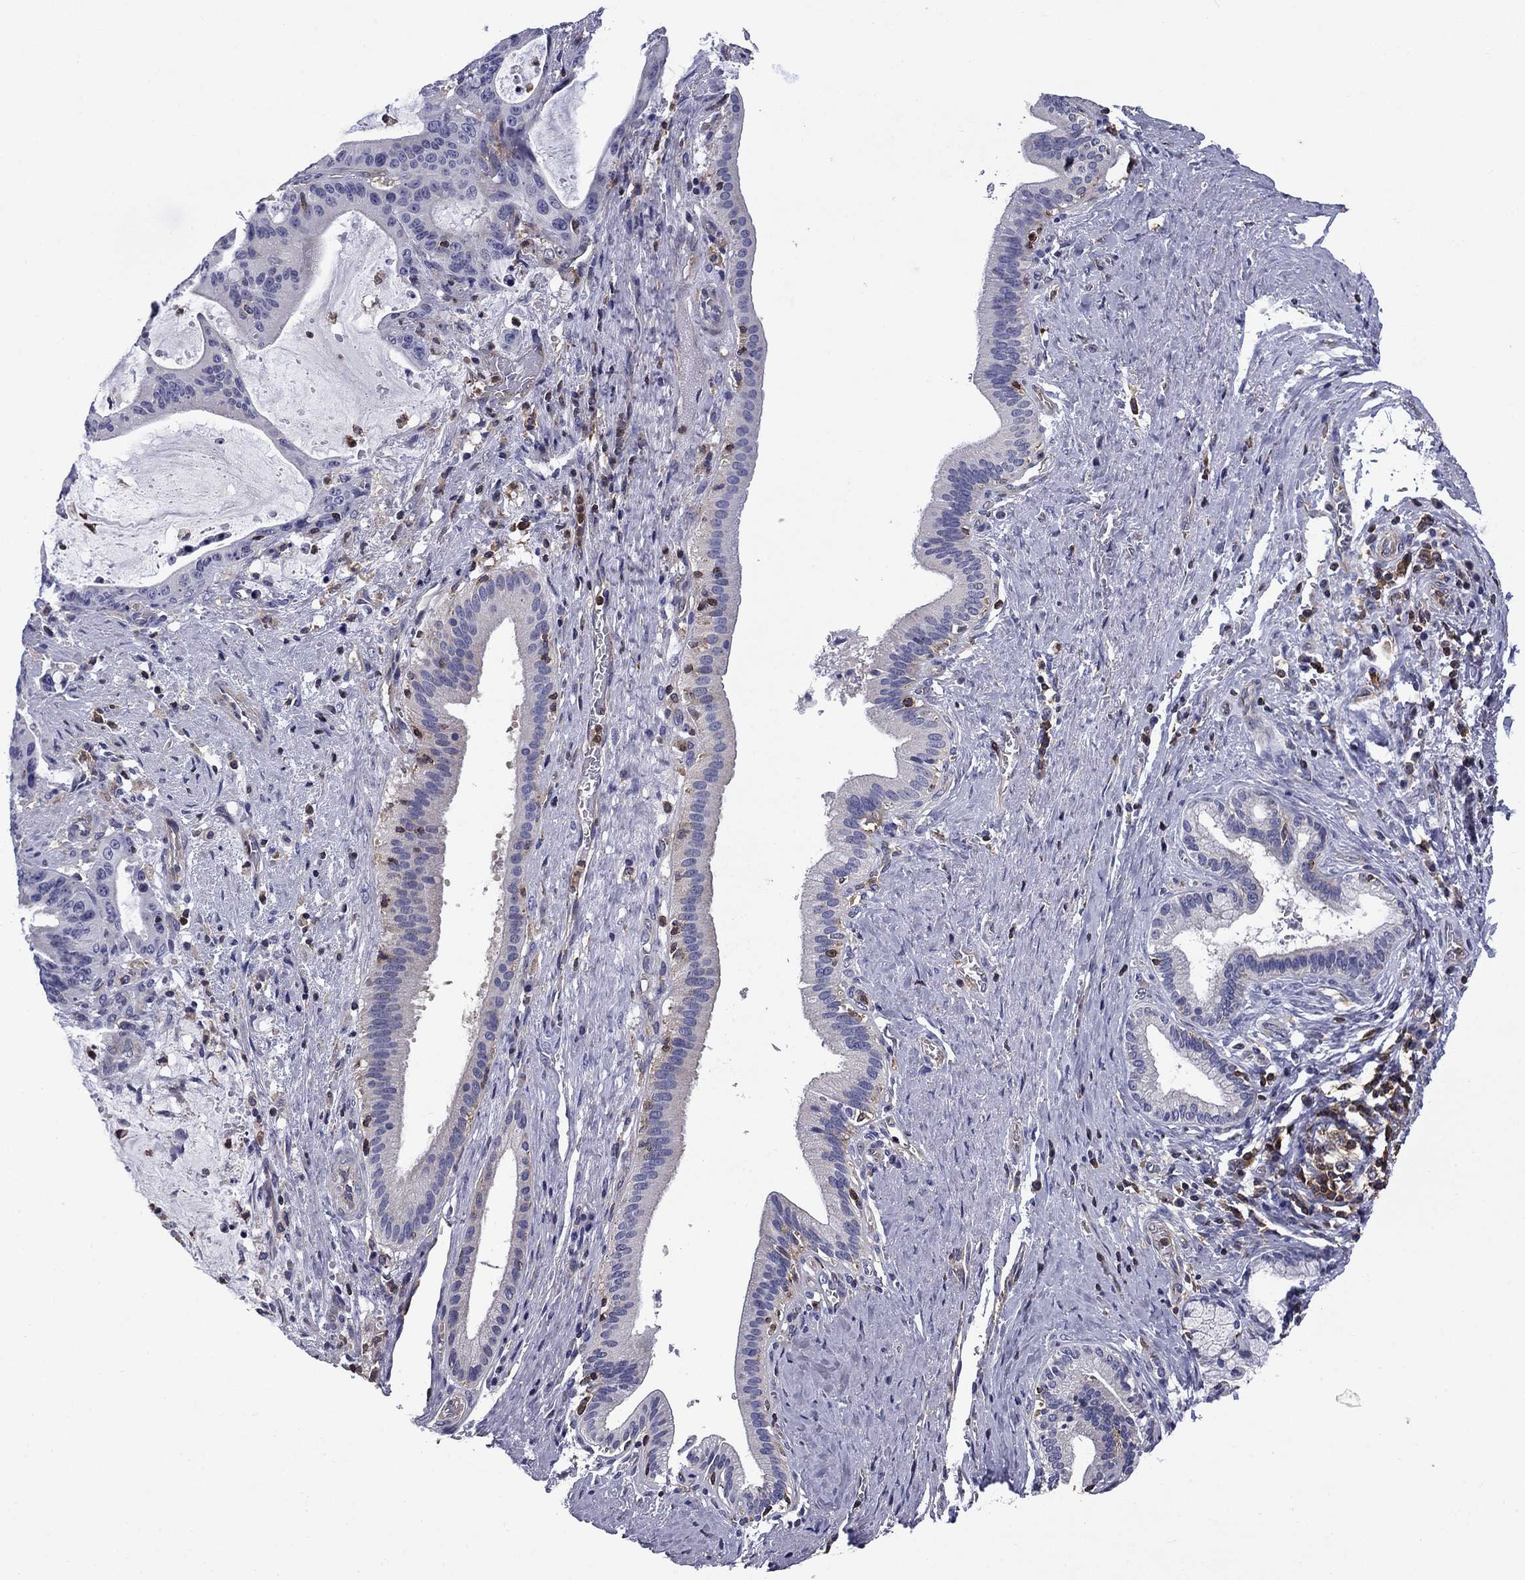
{"staining": {"intensity": "negative", "quantity": "none", "location": "none"}, "tissue": "liver cancer", "cell_type": "Tumor cells", "image_type": "cancer", "snomed": [{"axis": "morphology", "description": "Cholangiocarcinoma"}, {"axis": "topography", "description": "Liver"}], "caption": "This image is of cholangiocarcinoma (liver) stained with immunohistochemistry to label a protein in brown with the nuclei are counter-stained blue. There is no expression in tumor cells.", "gene": "ARHGAP45", "patient": {"sex": "female", "age": 73}}